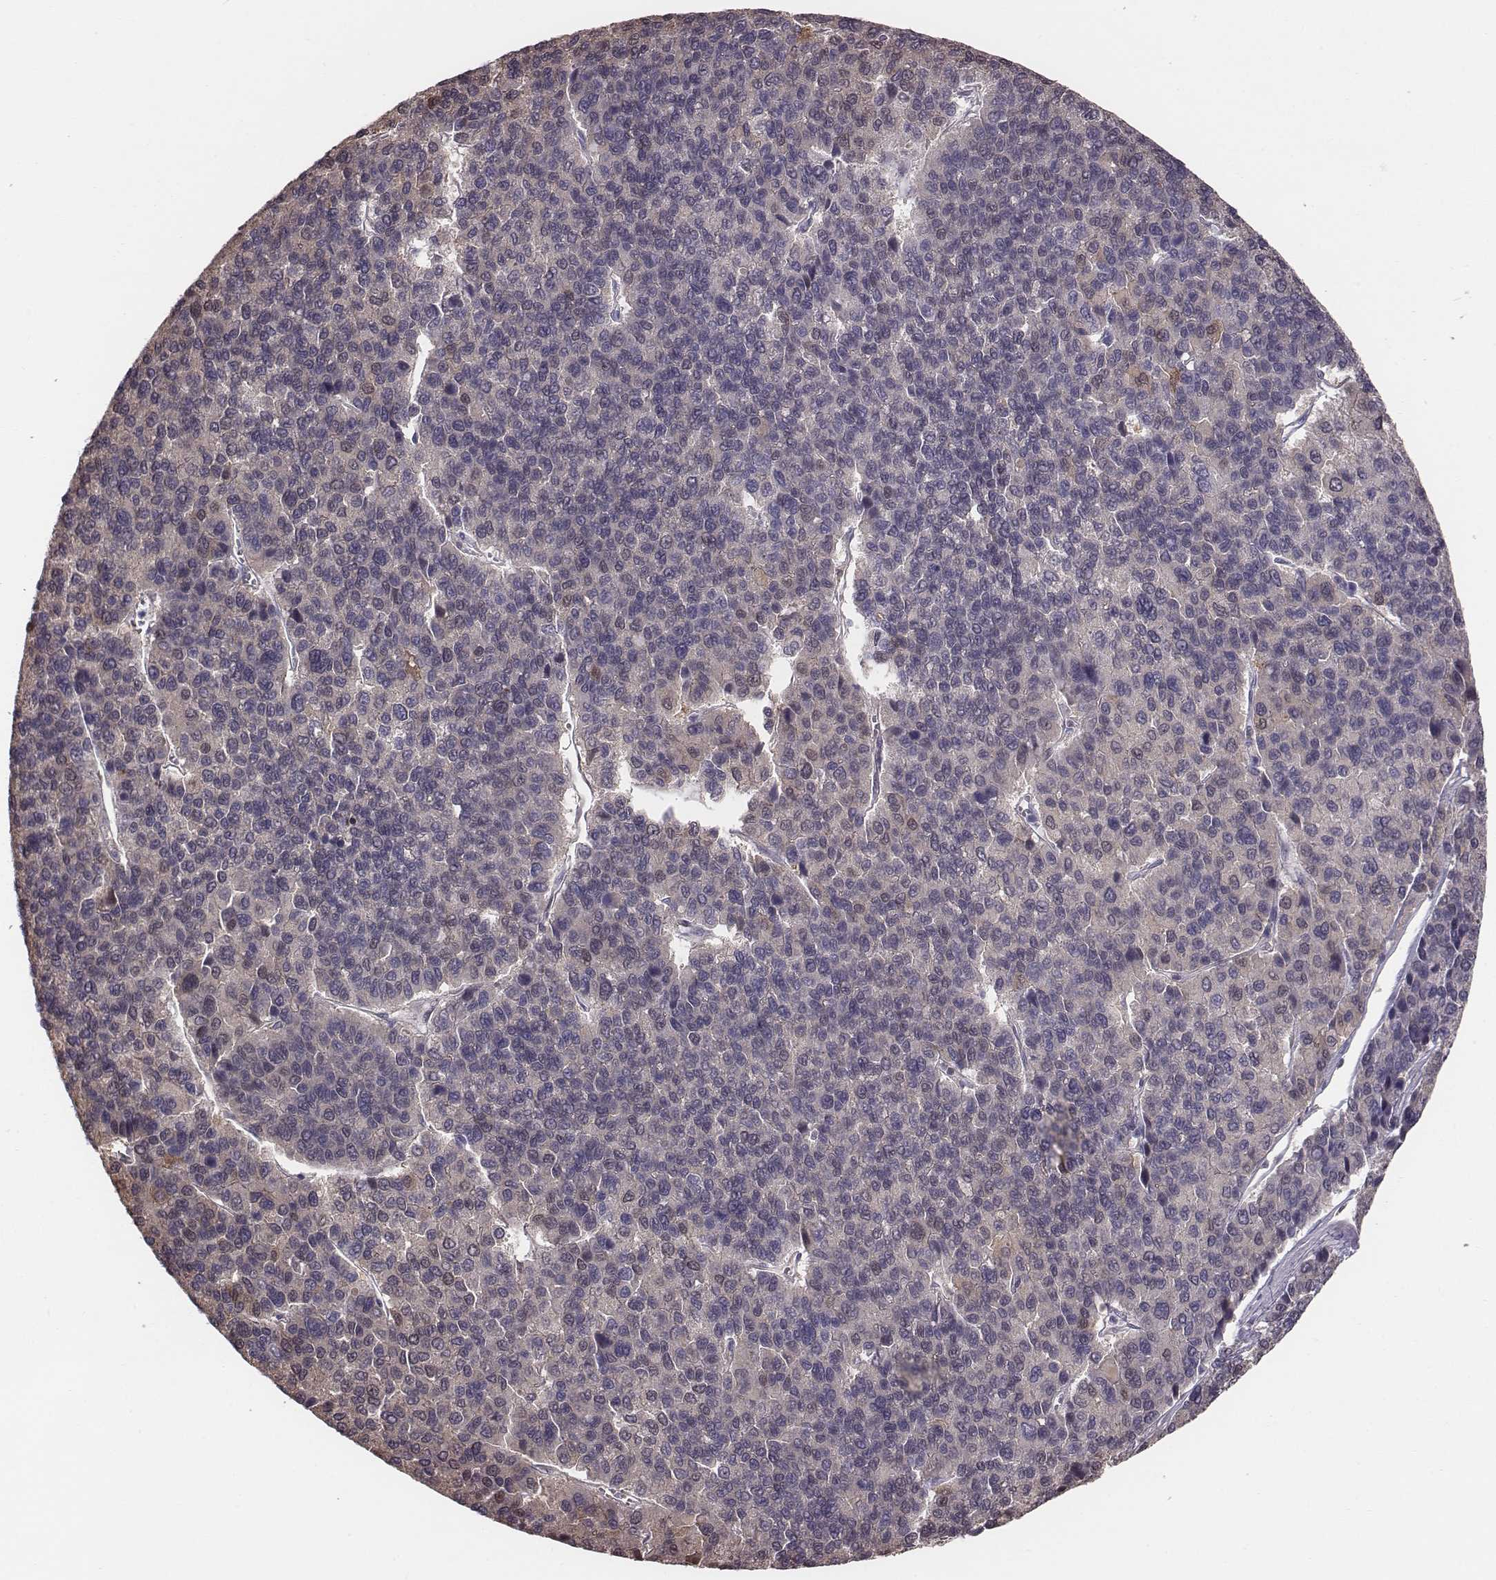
{"staining": {"intensity": "negative", "quantity": "none", "location": "none"}, "tissue": "liver cancer", "cell_type": "Tumor cells", "image_type": "cancer", "snomed": [{"axis": "morphology", "description": "Carcinoma, Hepatocellular, NOS"}, {"axis": "topography", "description": "Liver"}], "caption": "This is an immunohistochemistry histopathology image of human liver cancer (hepatocellular carcinoma). There is no positivity in tumor cells.", "gene": "CRISP1", "patient": {"sex": "female", "age": 41}}